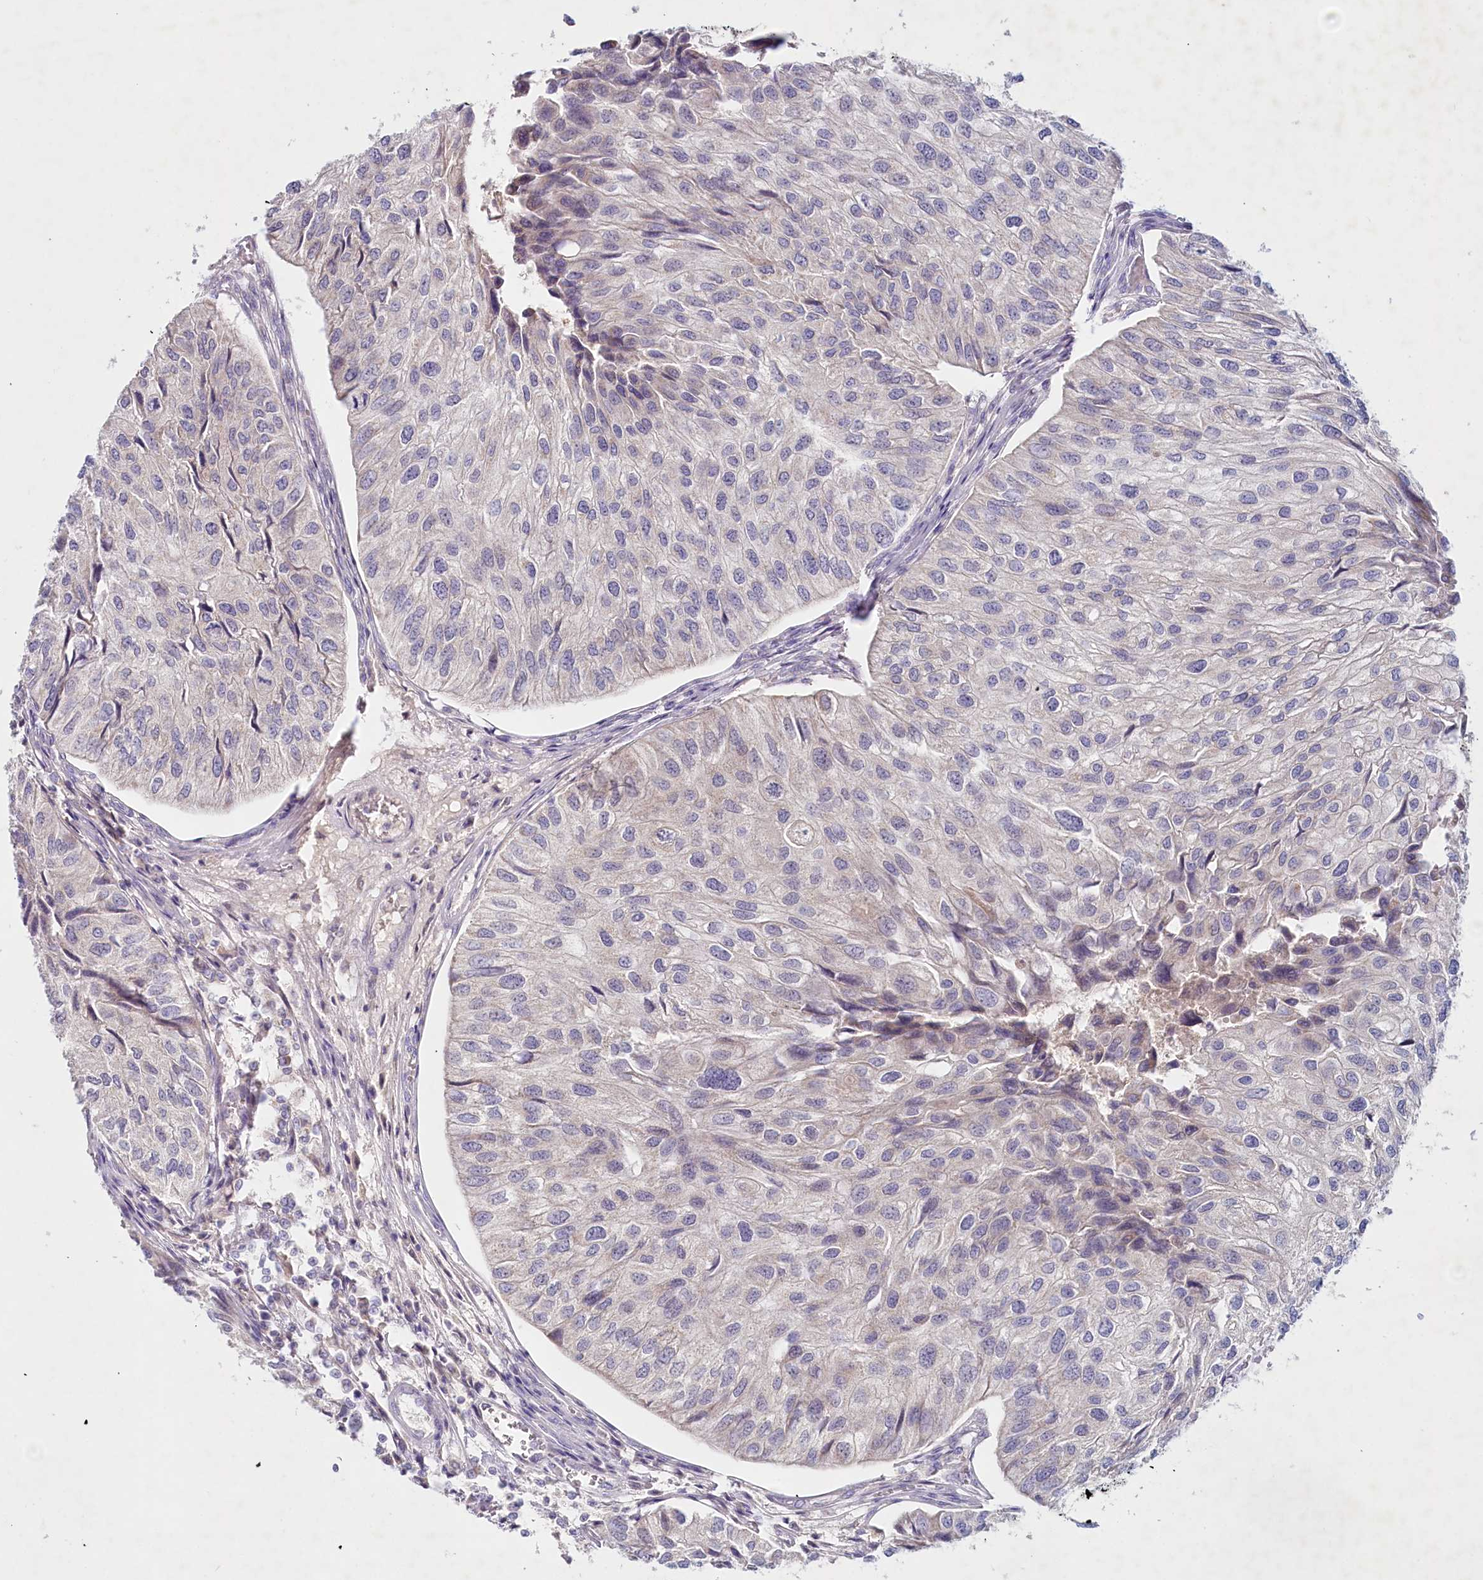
{"staining": {"intensity": "negative", "quantity": "none", "location": "none"}, "tissue": "urothelial cancer", "cell_type": "Tumor cells", "image_type": "cancer", "snomed": [{"axis": "morphology", "description": "Urothelial carcinoma, Low grade"}, {"axis": "topography", "description": "Urinary bladder"}], "caption": "IHC of urothelial cancer reveals no expression in tumor cells.", "gene": "PSAPL1", "patient": {"sex": "female", "age": 89}}